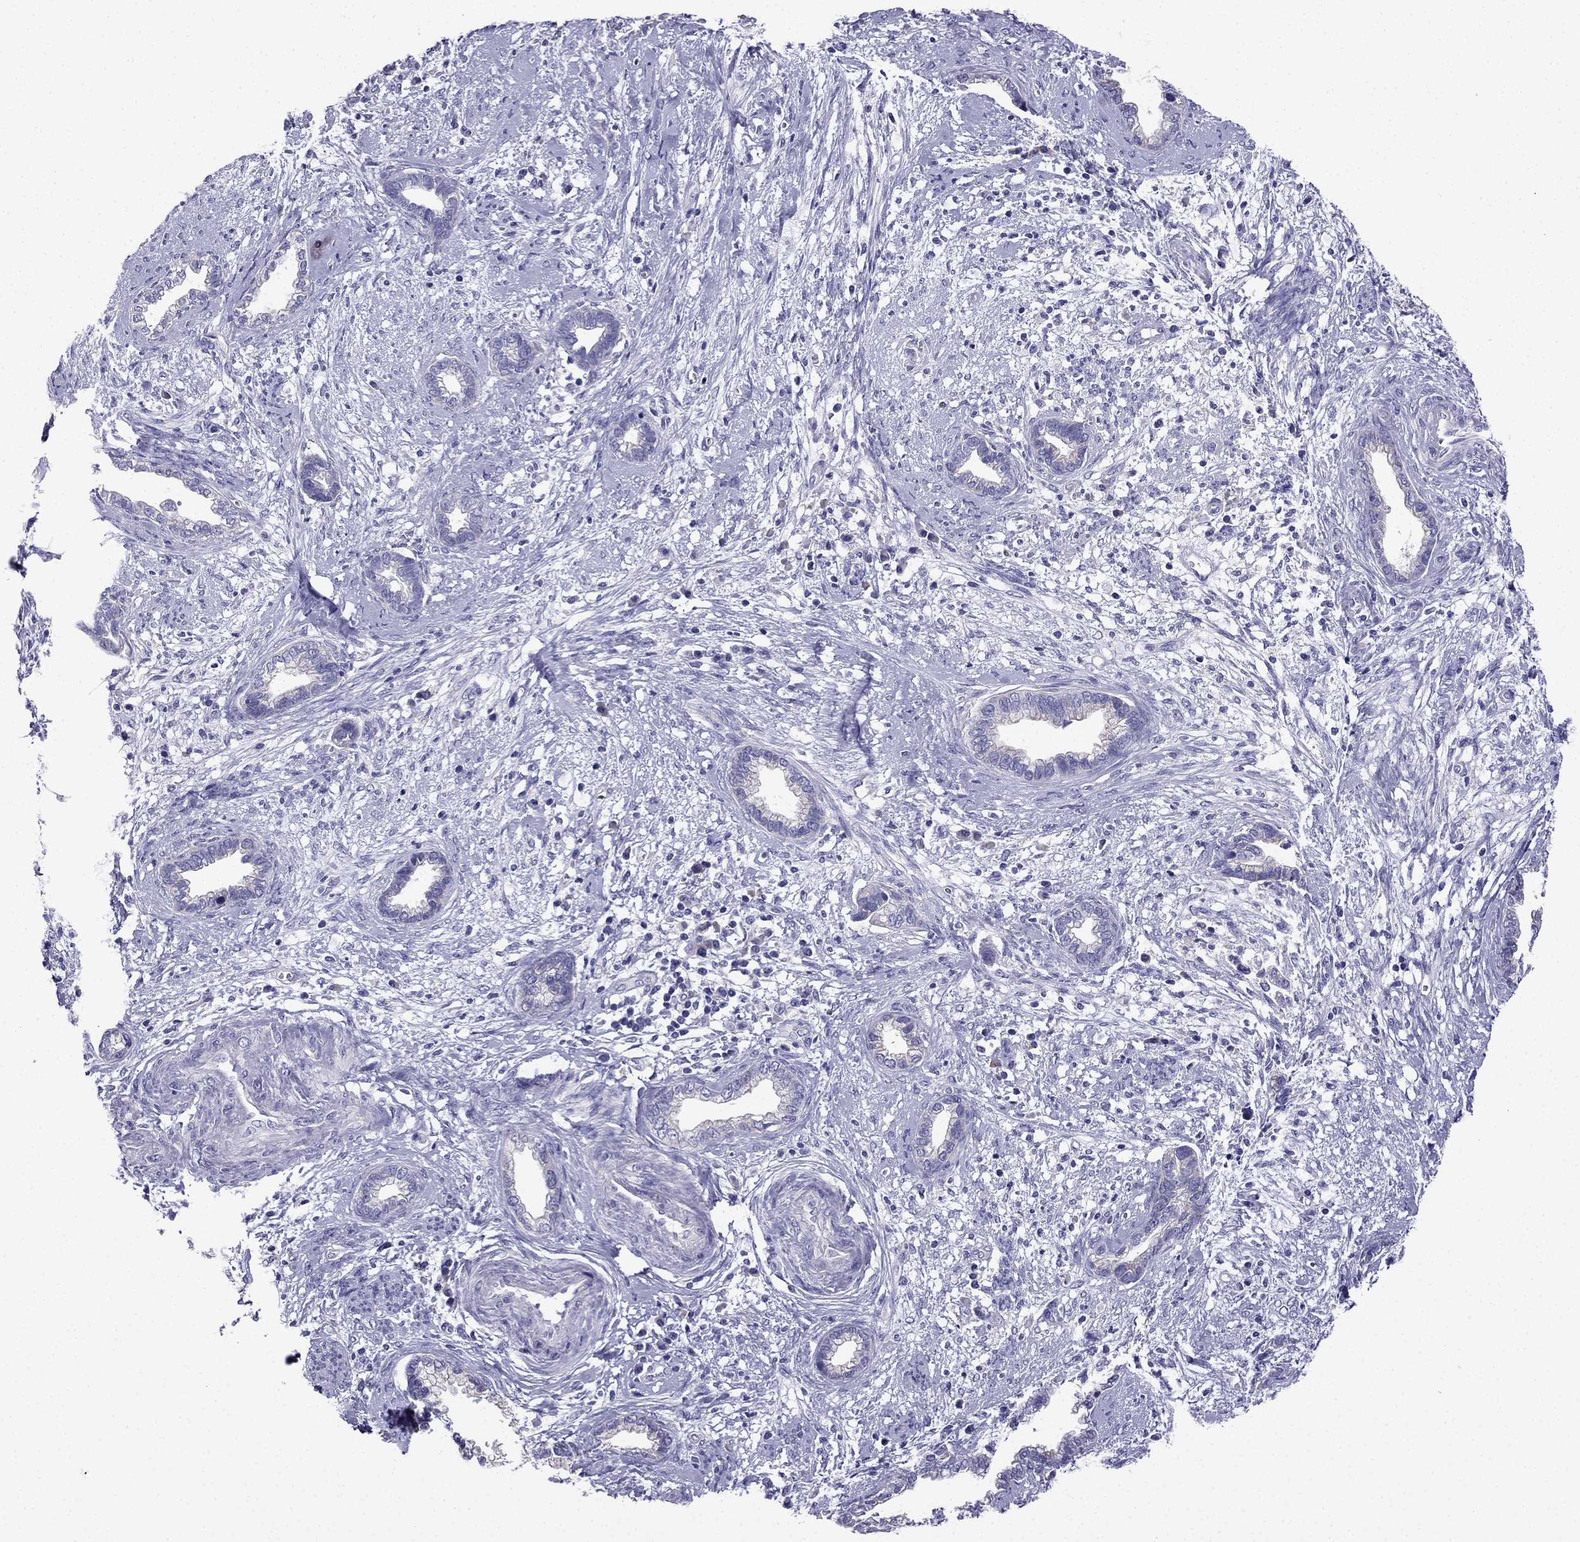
{"staining": {"intensity": "negative", "quantity": "none", "location": "none"}, "tissue": "cervical cancer", "cell_type": "Tumor cells", "image_type": "cancer", "snomed": [{"axis": "morphology", "description": "Adenocarcinoma, NOS"}, {"axis": "topography", "description": "Cervix"}], "caption": "The histopathology image demonstrates no significant expression in tumor cells of cervical cancer. (DAB immunohistochemistry (IHC), high magnification).", "gene": "KIF5A", "patient": {"sex": "female", "age": 62}}